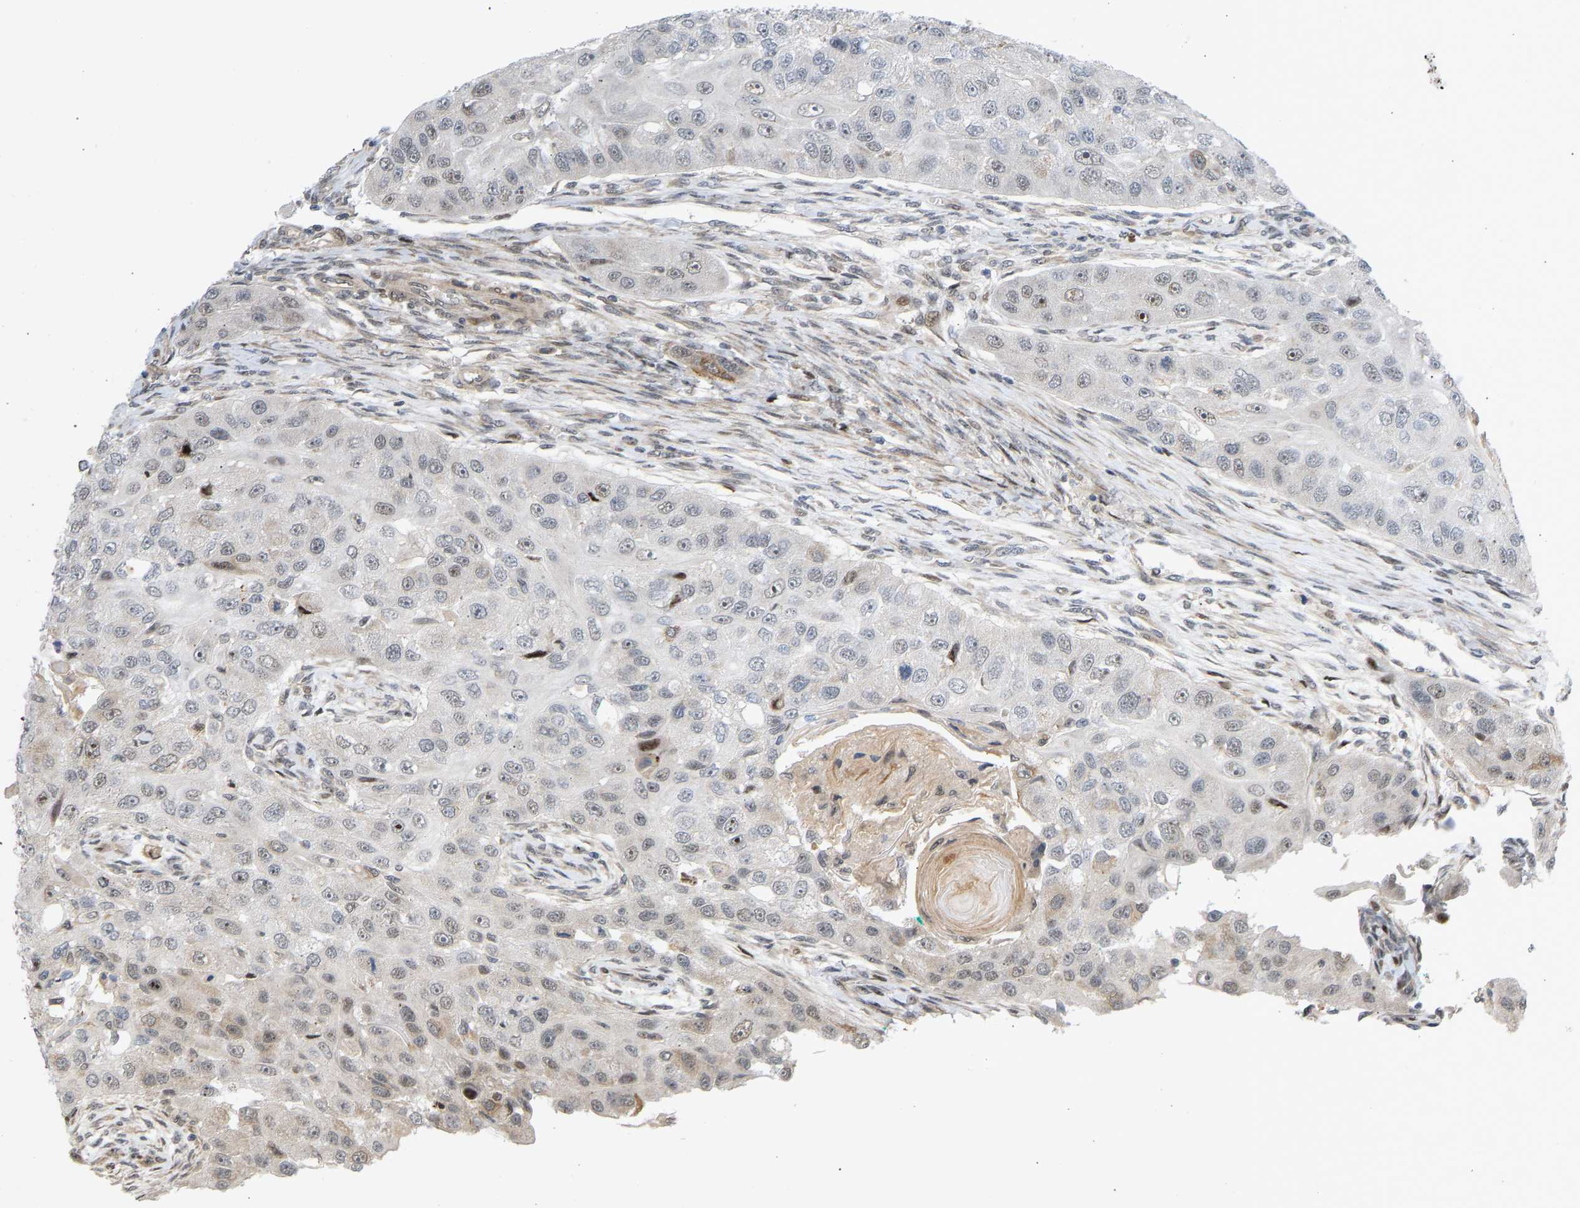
{"staining": {"intensity": "moderate", "quantity": "<25%", "location": "cytoplasmic/membranous,nuclear"}, "tissue": "head and neck cancer", "cell_type": "Tumor cells", "image_type": "cancer", "snomed": [{"axis": "morphology", "description": "Normal tissue, NOS"}, {"axis": "morphology", "description": "Squamous cell carcinoma, NOS"}, {"axis": "topography", "description": "Skeletal muscle"}, {"axis": "topography", "description": "Head-Neck"}], "caption": "An image of head and neck cancer (squamous cell carcinoma) stained for a protein demonstrates moderate cytoplasmic/membranous and nuclear brown staining in tumor cells.", "gene": "BAG1", "patient": {"sex": "male", "age": 51}}